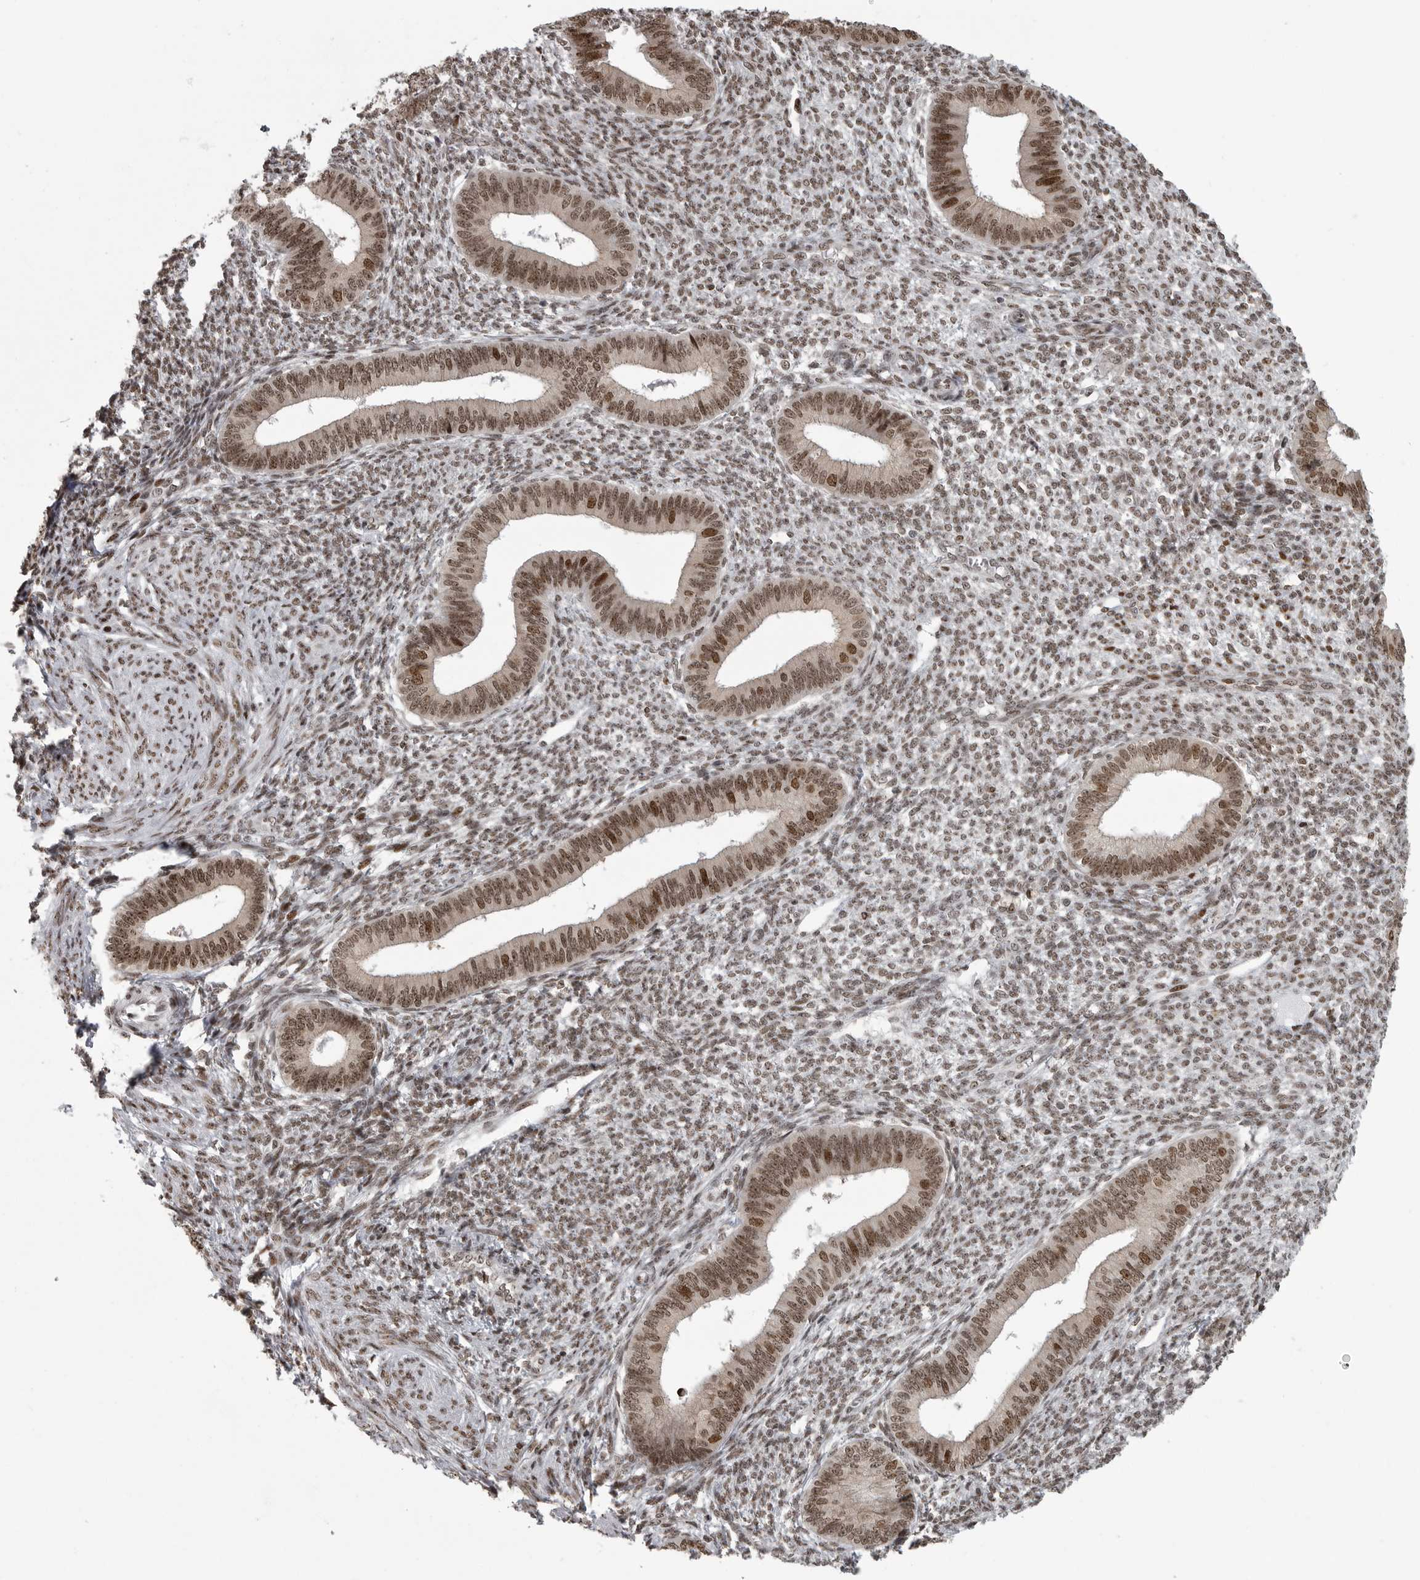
{"staining": {"intensity": "moderate", "quantity": "25%-75%", "location": "nuclear"}, "tissue": "endometrium", "cell_type": "Cells in endometrial stroma", "image_type": "normal", "snomed": [{"axis": "morphology", "description": "Normal tissue, NOS"}, {"axis": "topography", "description": "Endometrium"}], "caption": "Immunohistochemical staining of normal human endometrium reveals 25%-75% levels of moderate nuclear protein positivity in approximately 25%-75% of cells in endometrial stroma.", "gene": "YAF2", "patient": {"sex": "female", "age": 46}}